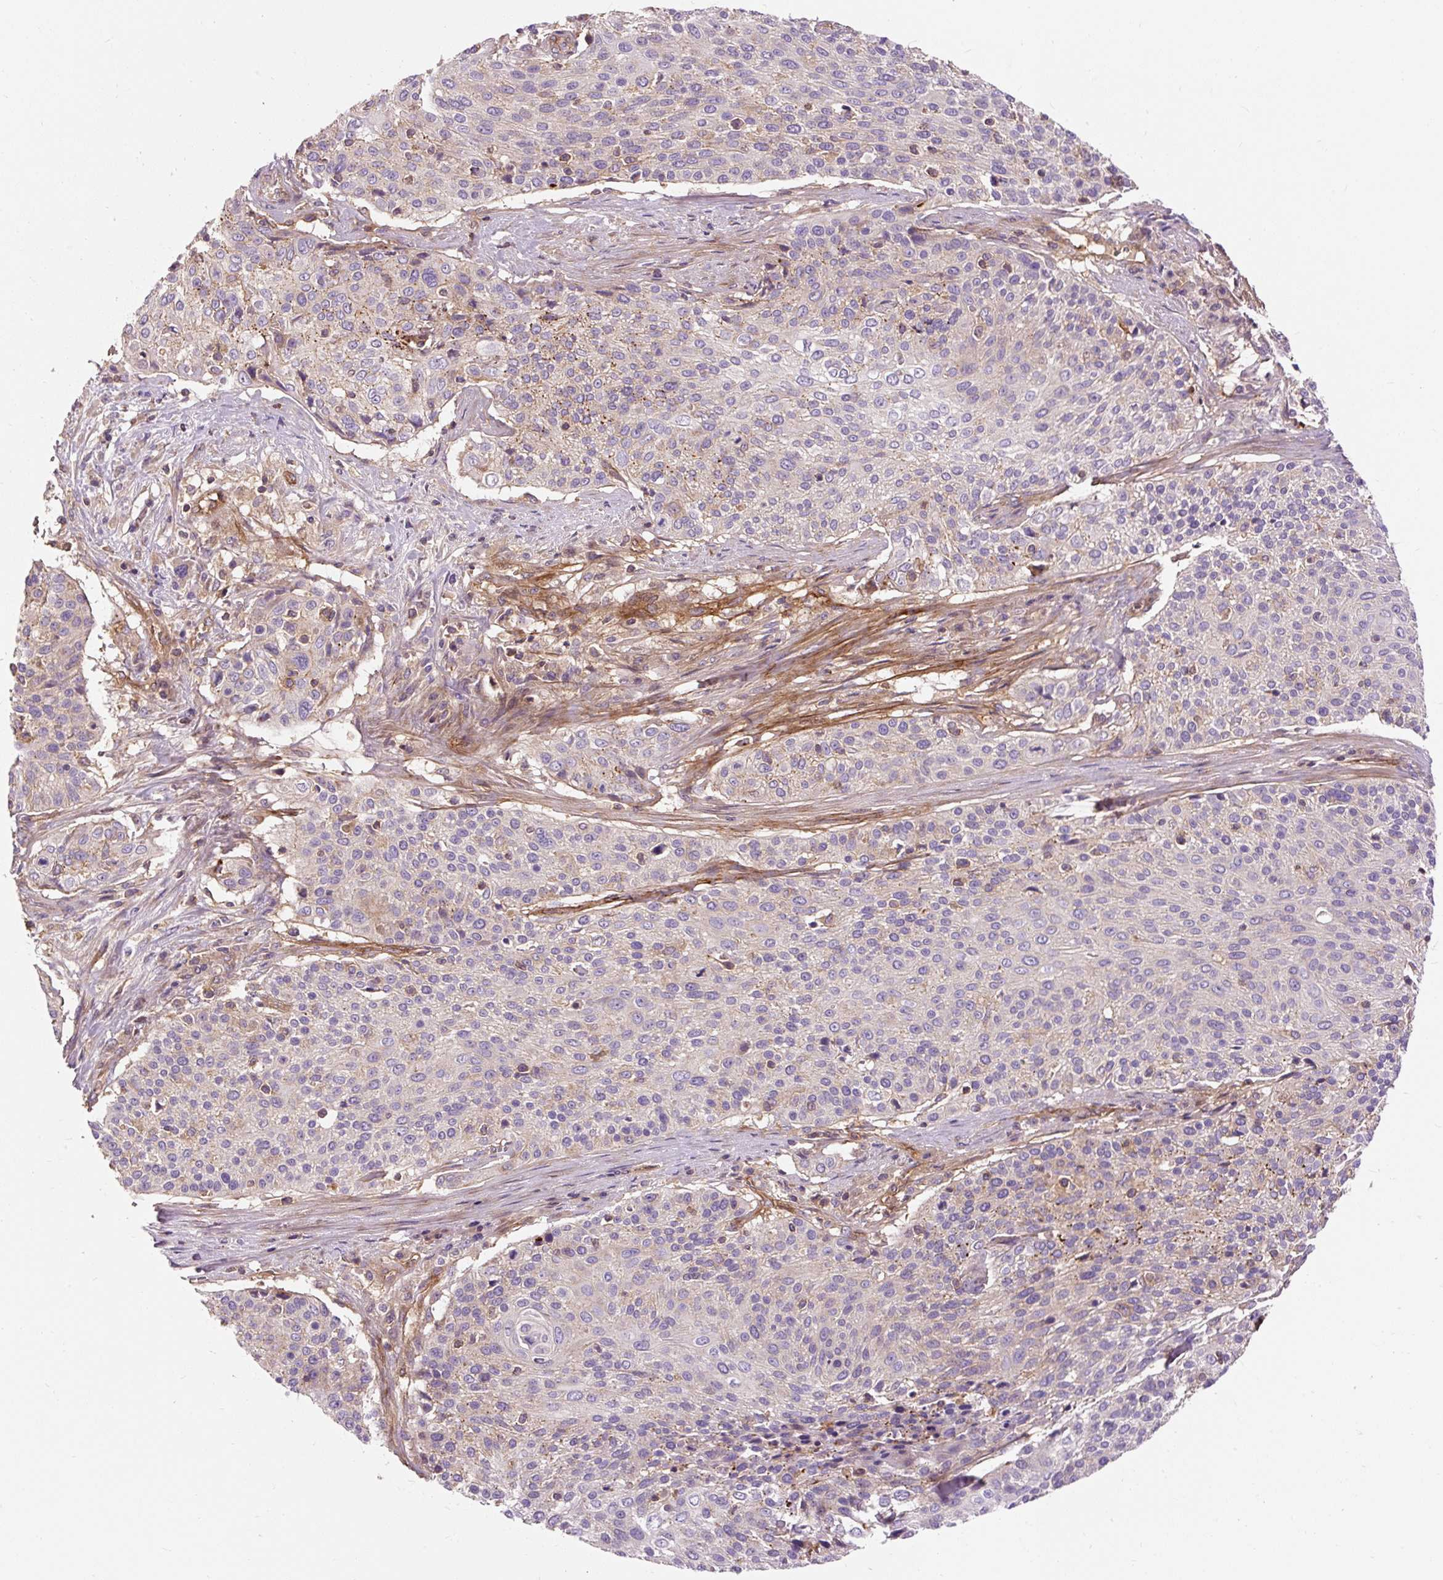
{"staining": {"intensity": "weak", "quantity": "25%-75%", "location": "cytoplasmic/membranous"}, "tissue": "cervical cancer", "cell_type": "Tumor cells", "image_type": "cancer", "snomed": [{"axis": "morphology", "description": "Squamous cell carcinoma, NOS"}, {"axis": "topography", "description": "Cervix"}], "caption": "This photomicrograph reveals IHC staining of human cervical squamous cell carcinoma, with low weak cytoplasmic/membranous positivity in approximately 25%-75% of tumor cells.", "gene": "PCDHGB3", "patient": {"sex": "female", "age": 31}}